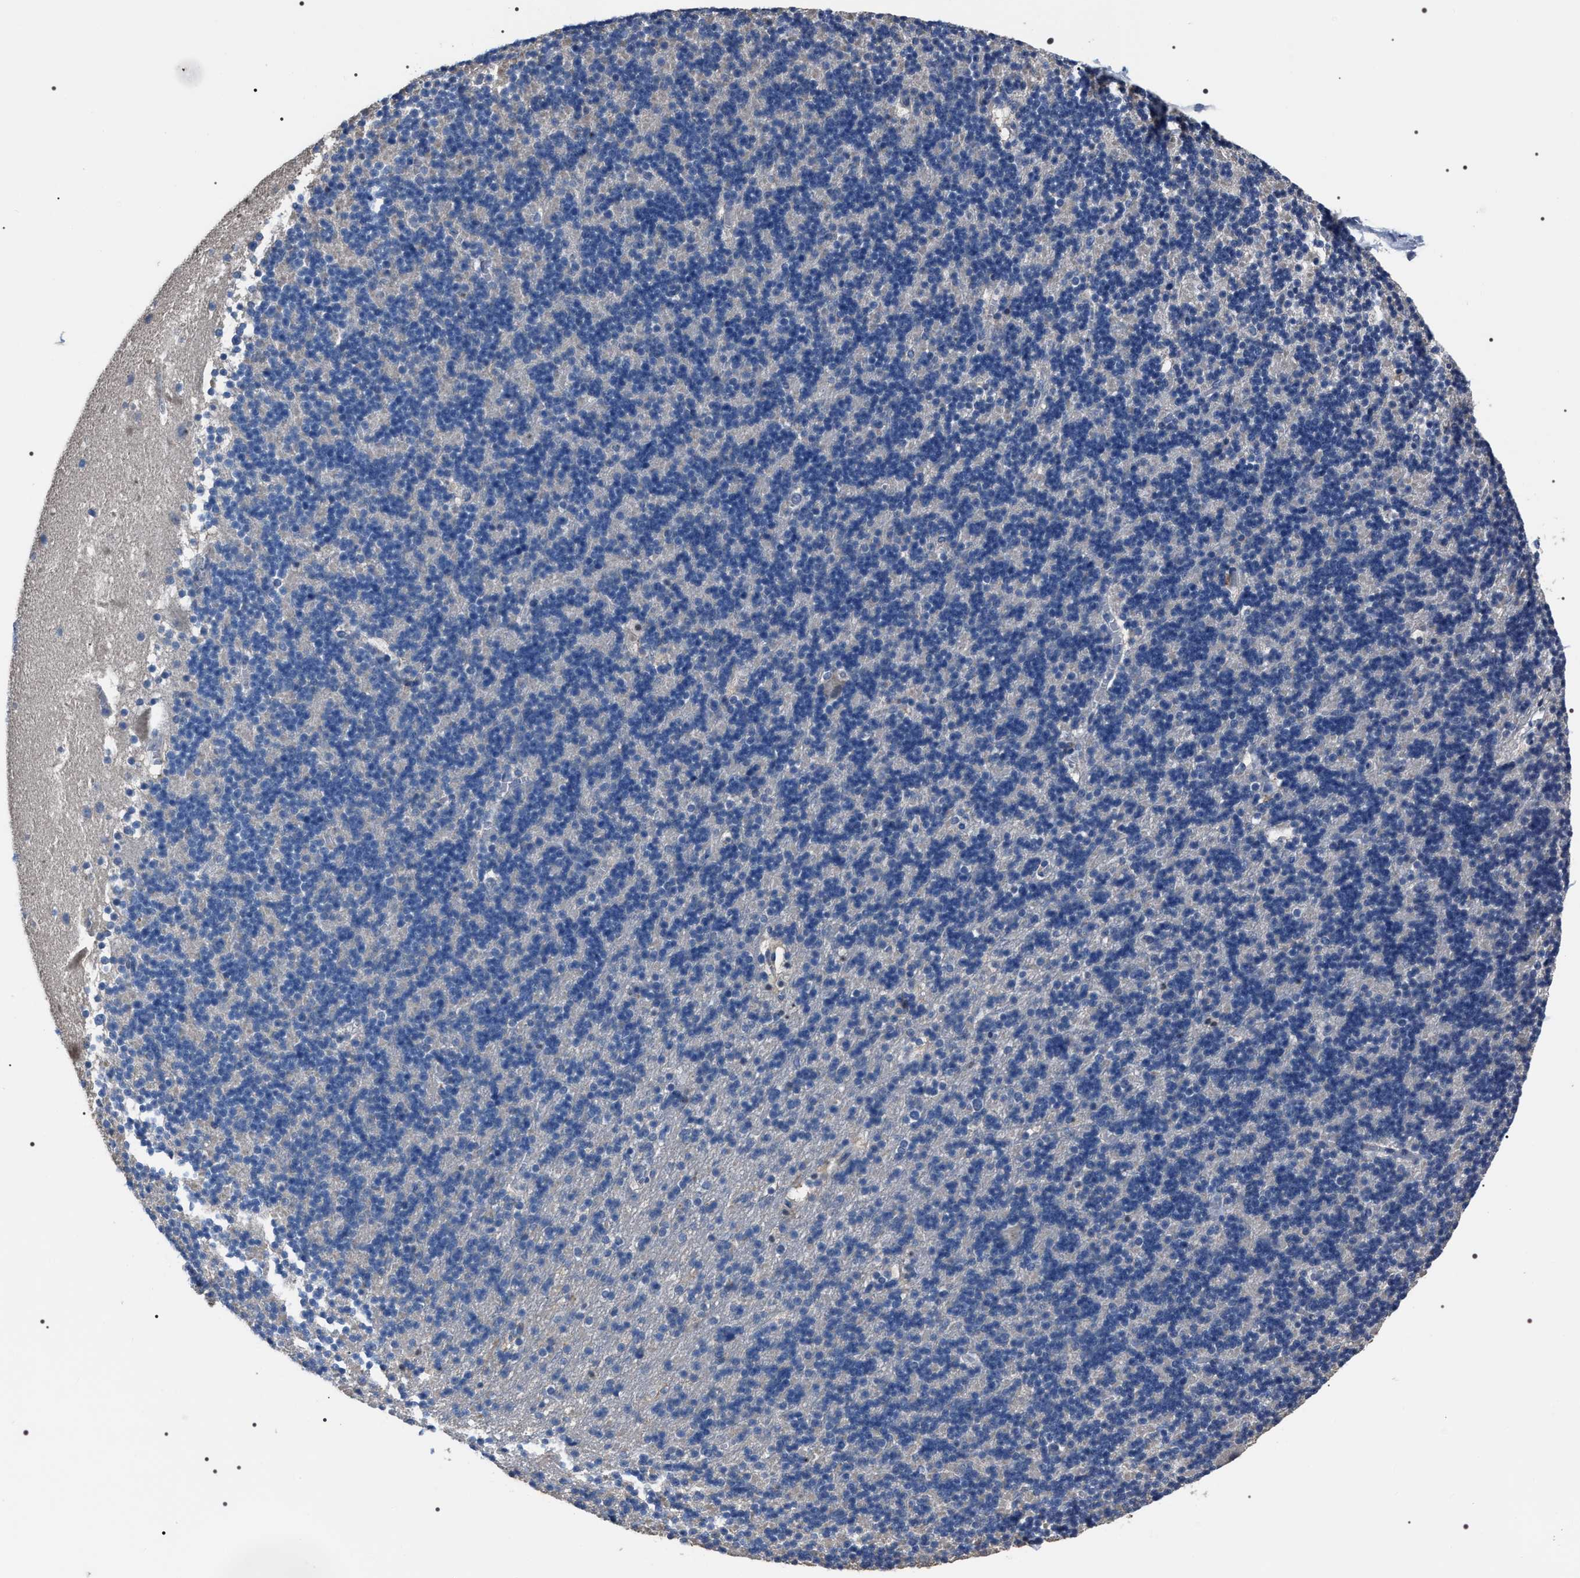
{"staining": {"intensity": "negative", "quantity": "none", "location": "none"}, "tissue": "cerebellum", "cell_type": "Cells in granular layer", "image_type": "normal", "snomed": [{"axis": "morphology", "description": "Normal tissue, NOS"}, {"axis": "topography", "description": "Cerebellum"}], "caption": "Human cerebellum stained for a protein using immunohistochemistry (IHC) demonstrates no positivity in cells in granular layer.", "gene": "TRIM54", "patient": {"sex": "male", "age": 45}}